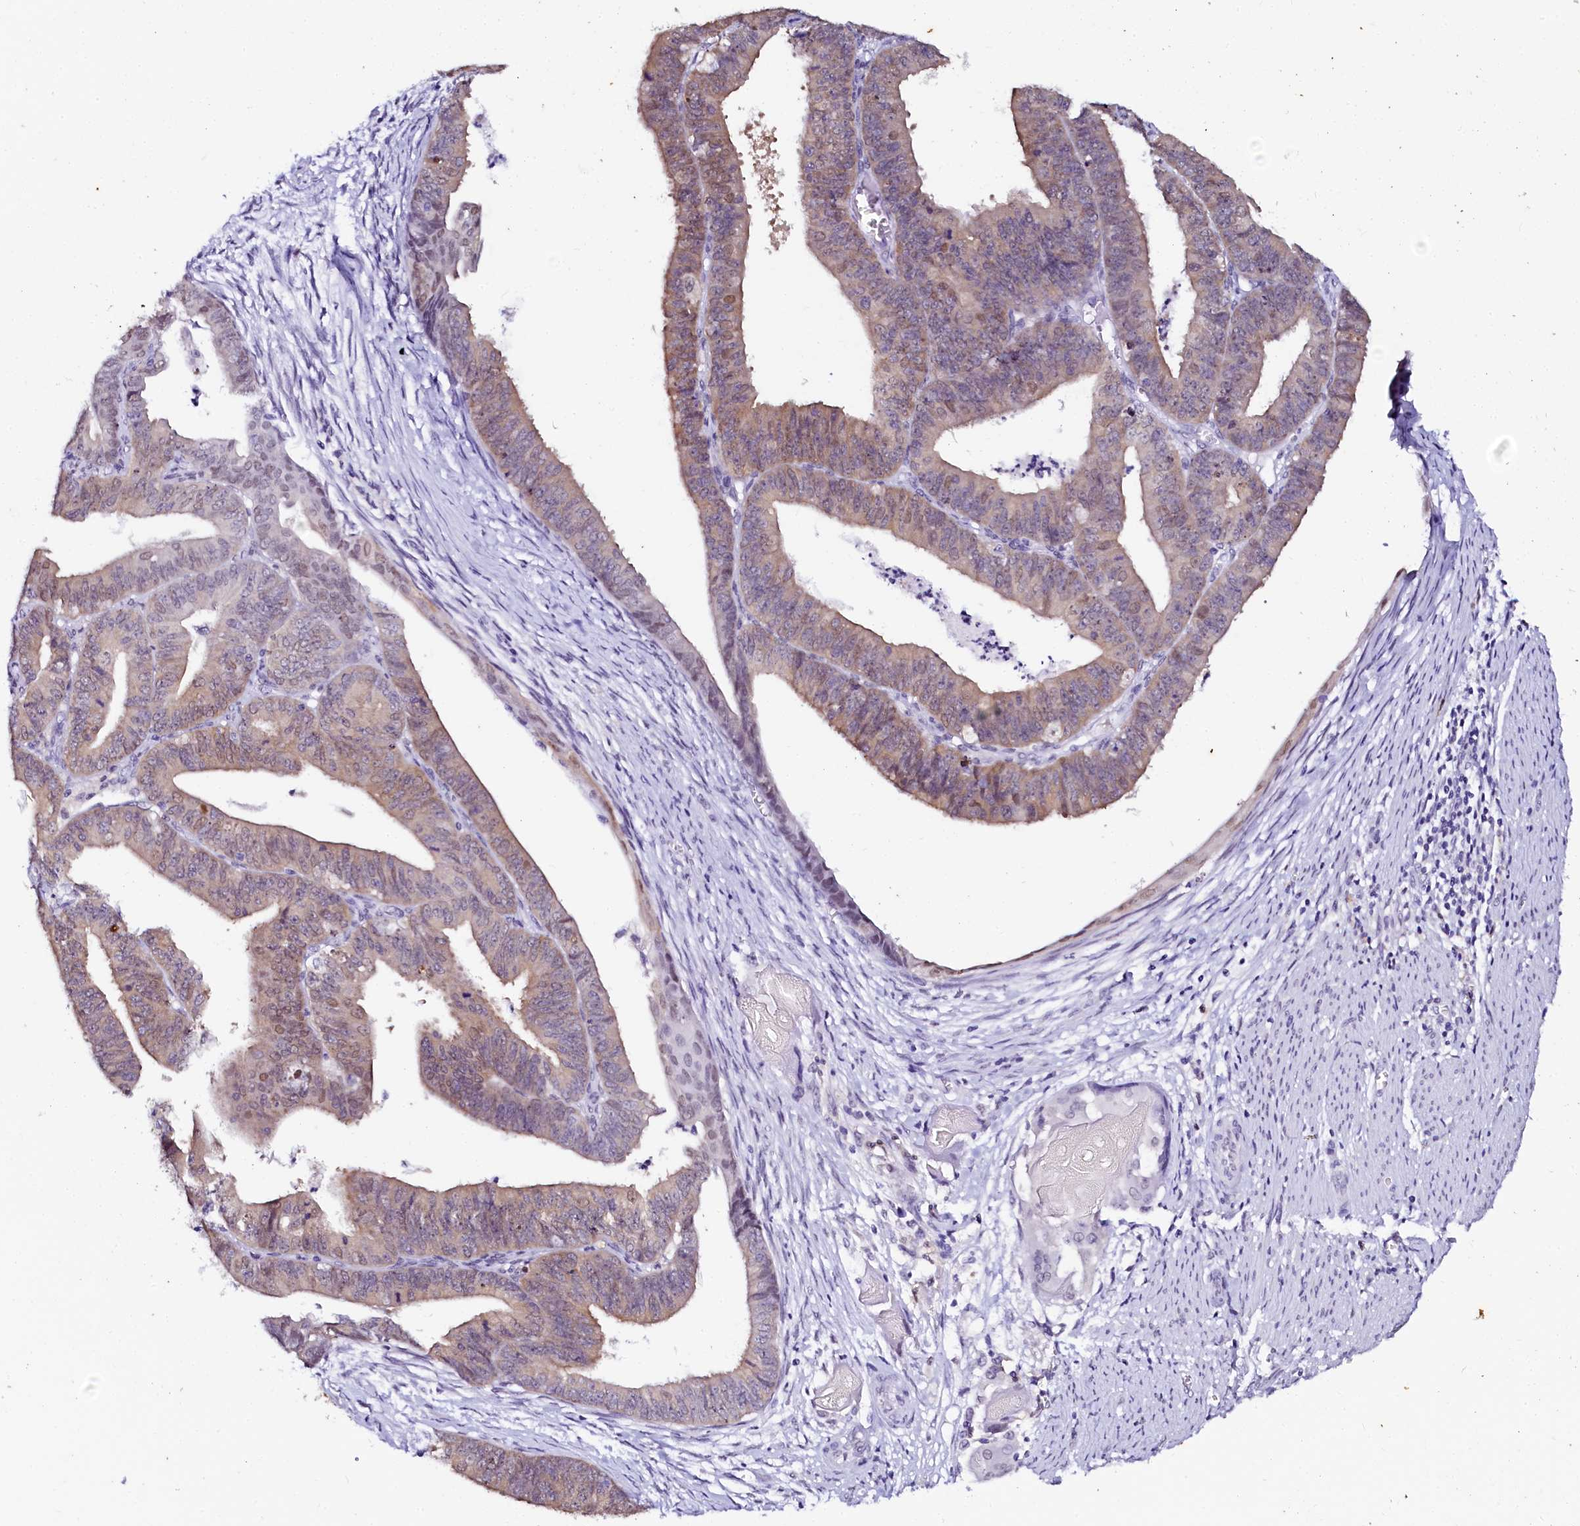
{"staining": {"intensity": "weak", "quantity": ">75%", "location": "cytoplasmic/membranous,nuclear"}, "tissue": "endometrial cancer", "cell_type": "Tumor cells", "image_type": "cancer", "snomed": [{"axis": "morphology", "description": "Adenocarcinoma, NOS"}, {"axis": "topography", "description": "Endometrium"}], "caption": "Brown immunohistochemical staining in human endometrial cancer (adenocarcinoma) exhibits weak cytoplasmic/membranous and nuclear positivity in approximately >75% of tumor cells. The staining was performed using DAB (3,3'-diaminobenzidine) to visualize the protein expression in brown, while the nuclei were stained in blue with hematoxylin (Magnification: 20x).", "gene": "SORD", "patient": {"sex": "female", "age": 73}}